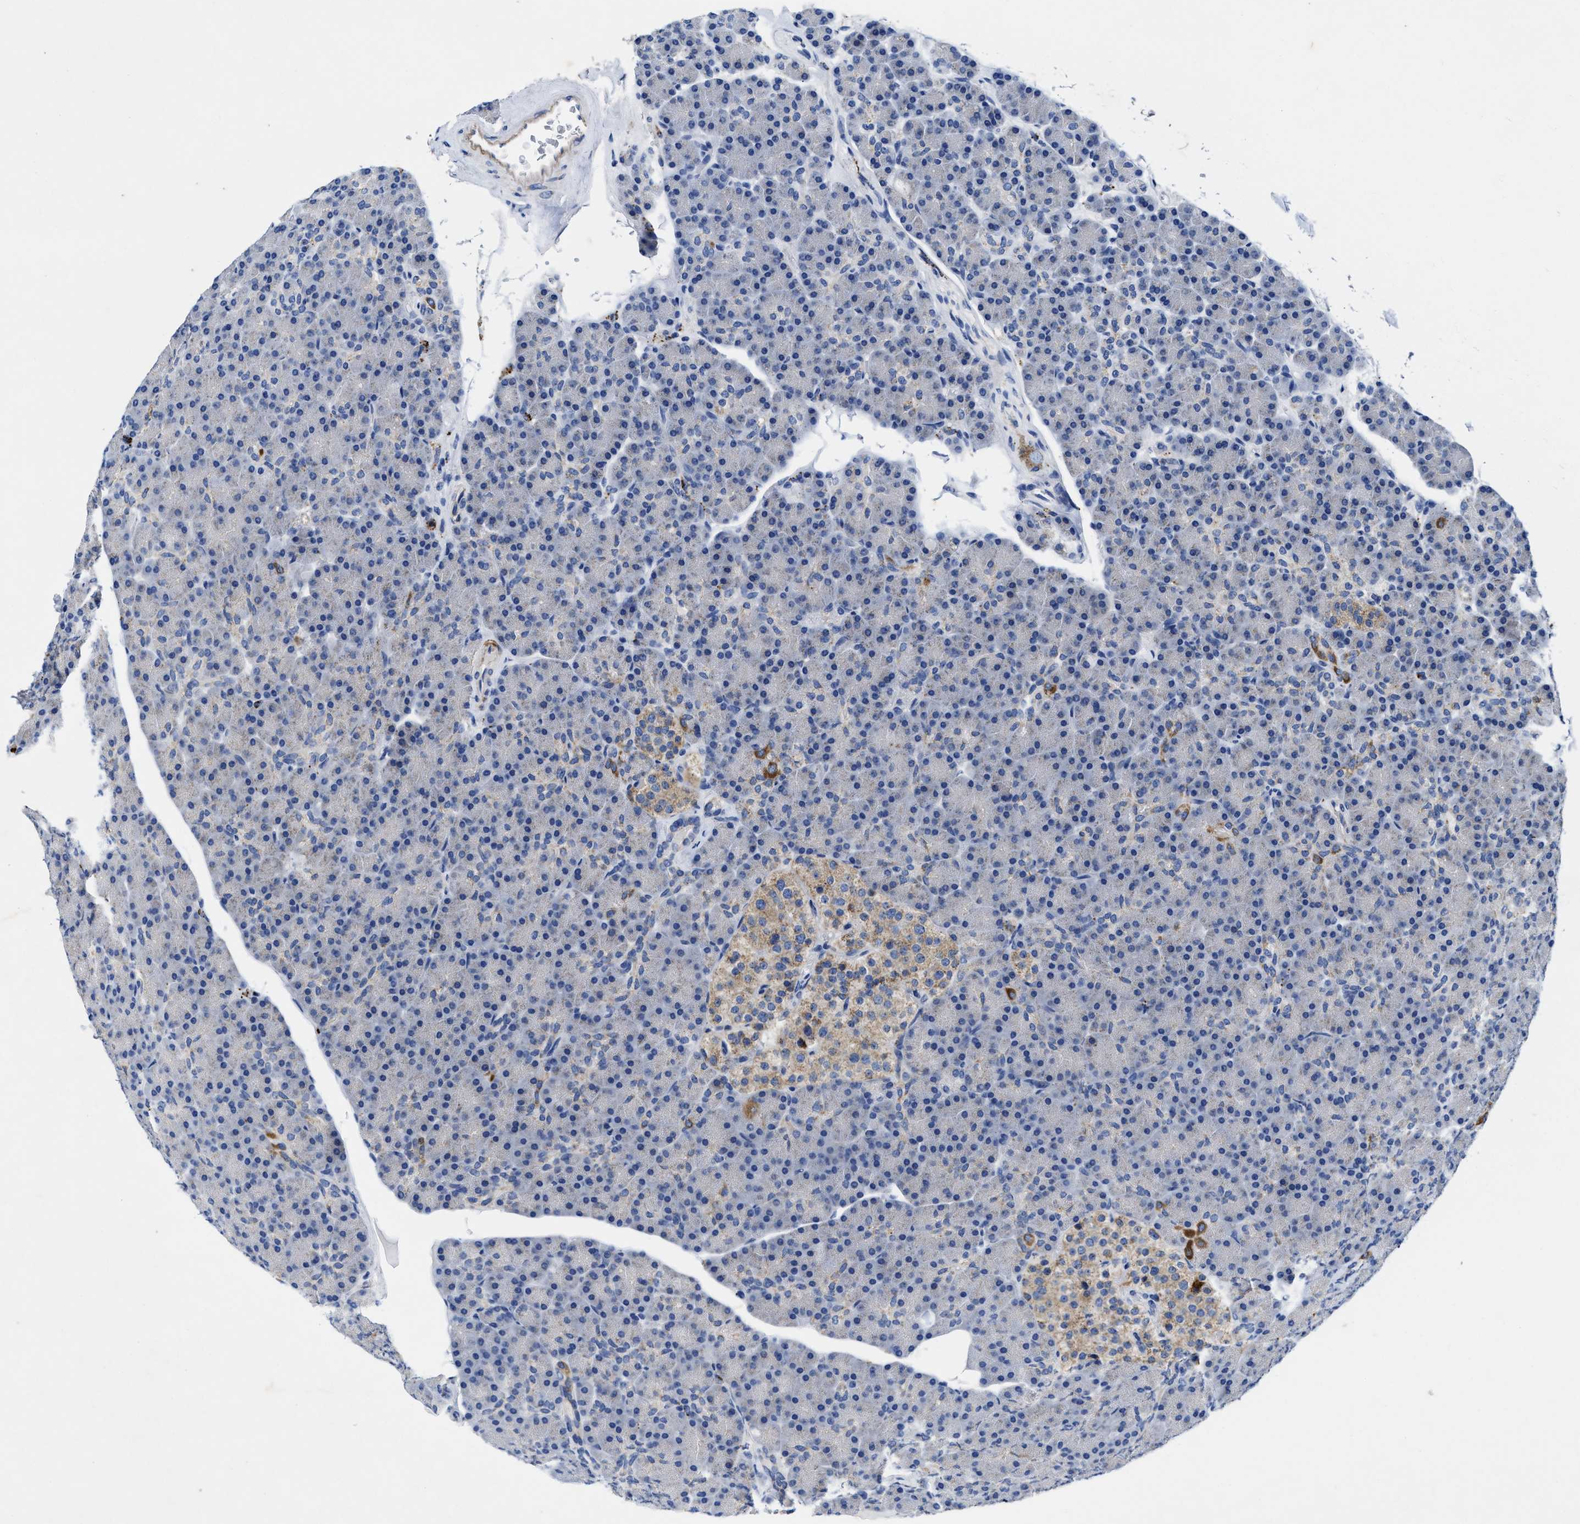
{"staining": {"intensity": "moderate", "quantity": "<25%", "location": "cytoplasmic/membranous"}, "tissue": "pancreas", "cell_type": "Exocrine glandular cells", "image_type": "normal", "snomed": [{"axis": "morphology", "description": "Normal tissue, NOS"}, {"axis": "topography", "description": "Pancreas"}], "caption": "Immunohistochemistry of normal pancreas displays low levels of moderate cytoplasmic/membranous staining in approximately <25% of exocrine glandular cells. The staining is performed using DAB brown chromogen to label protein expression. The nuclei are counter-stained blue using hematoxylin.", "gene": "TBRG4", "patient": {"sex": "female", "age": 43}}